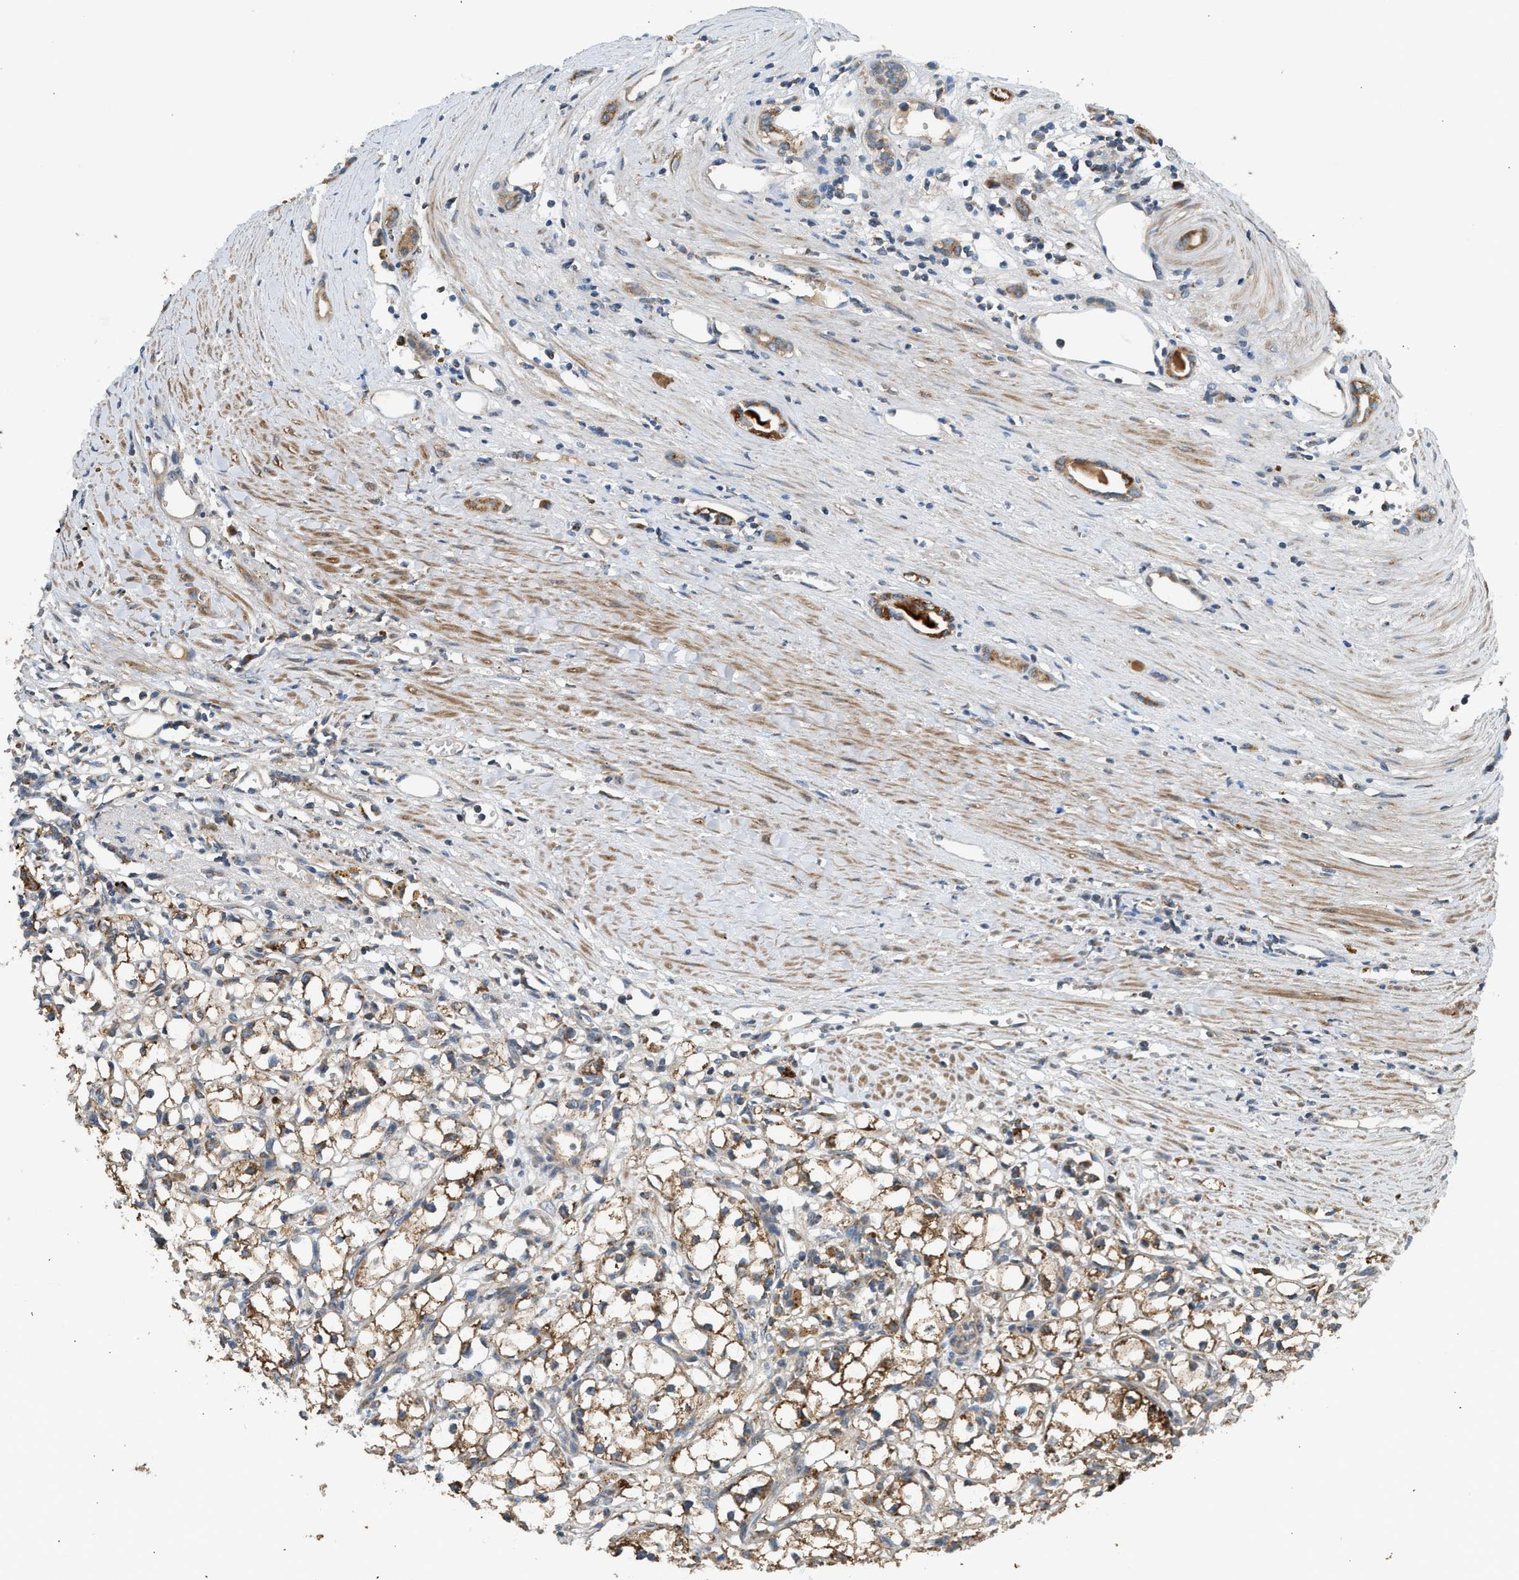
{"staining": {"intensity": "strong", "quantity": "25%-75%", "location": "cytoplasmic/membranous"}, "tissue": "renal cancer", "cell_type": "Tumor cells", "image_type": "cancer", "snomed": [{"axis": "morphology", "description": "Adenocarcinoma, NOS"}, {"axis": "topography", "description": "Kidney"}], "caption": "Immunohistochemistry staining of renal cancer (adenocarcinoma), which reveals high levels of strong cytoplasmic/membranous expression in about 25%-75% of tumor cells indicating strong cytoplasmic/membranous protein expression. The staining was performed using DAB (3,3'-diaminobenzidine) (brown) for protein detection and nuclei were counterstained in hematoxylin (blue).", "gene": "STARD3", "patient": {"sex": "male", "age": 56}}